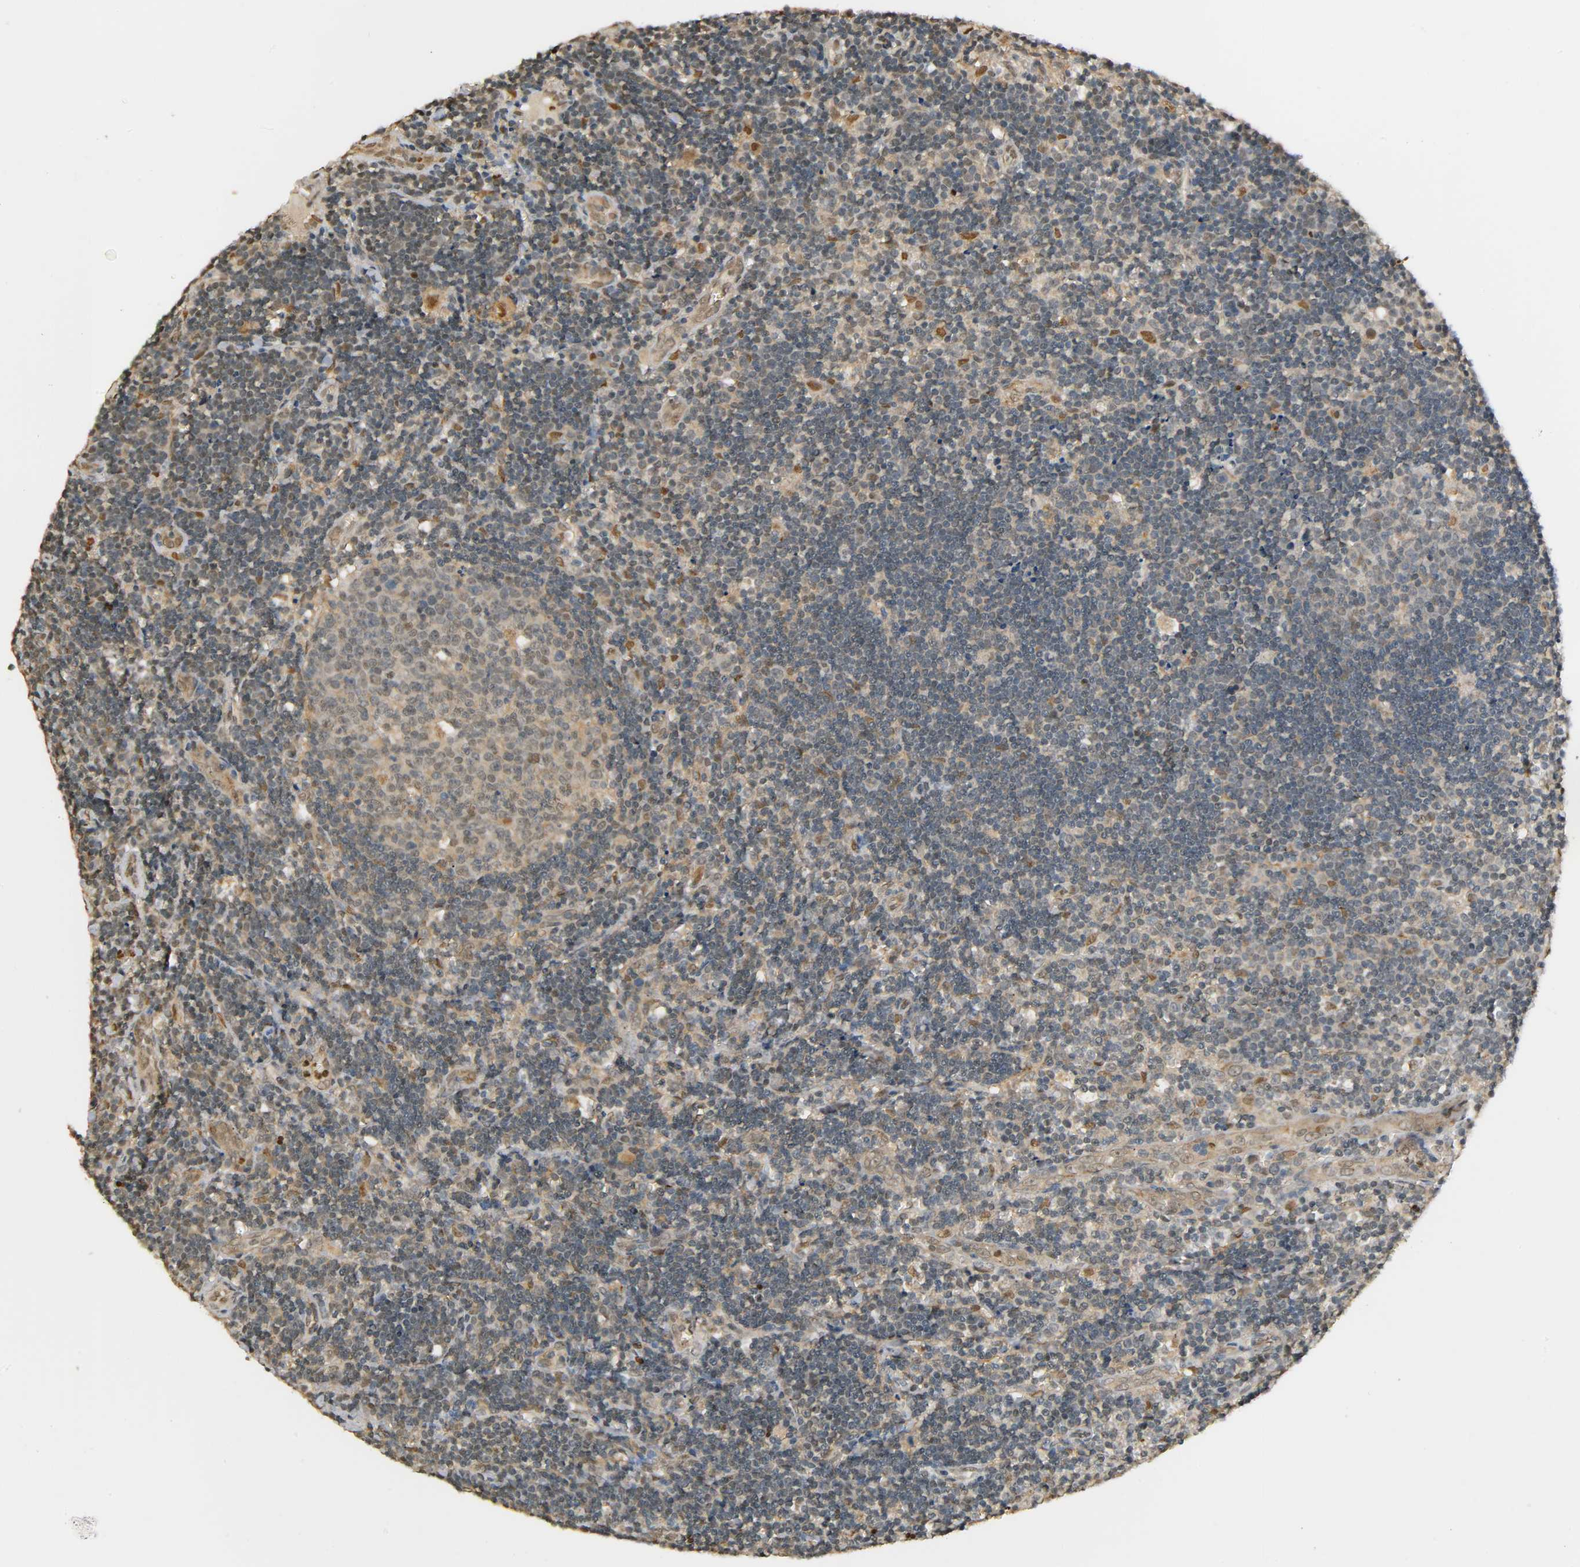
{"staining": {"intensity": "weak", "quantity": "25%-75%", "location": "cytoplasmic/membranous,nuclear"}, "tissue": "lymph node", "cell_type": "Germinal center cells", "image_type": "normal", "snomed": [{"axis": "morphology", "description": "Normal tissue, NOS"}, {"axis": "topography", "description": "Lymph node"}, {"axis": "topography", "description": "Salivary gland"}], "caption": "This photomicrograph exhibits normal lymph node stained with immunohistochemistry (IHC) to label a protein in brown. The cytoplasmic/membranous,nuclear of germinal center cells show weak positivity for the protein. Nuclei are counter-stained blue.", "gene": "ZFPM2", "patient": {"sex": "male", "age": 8}}